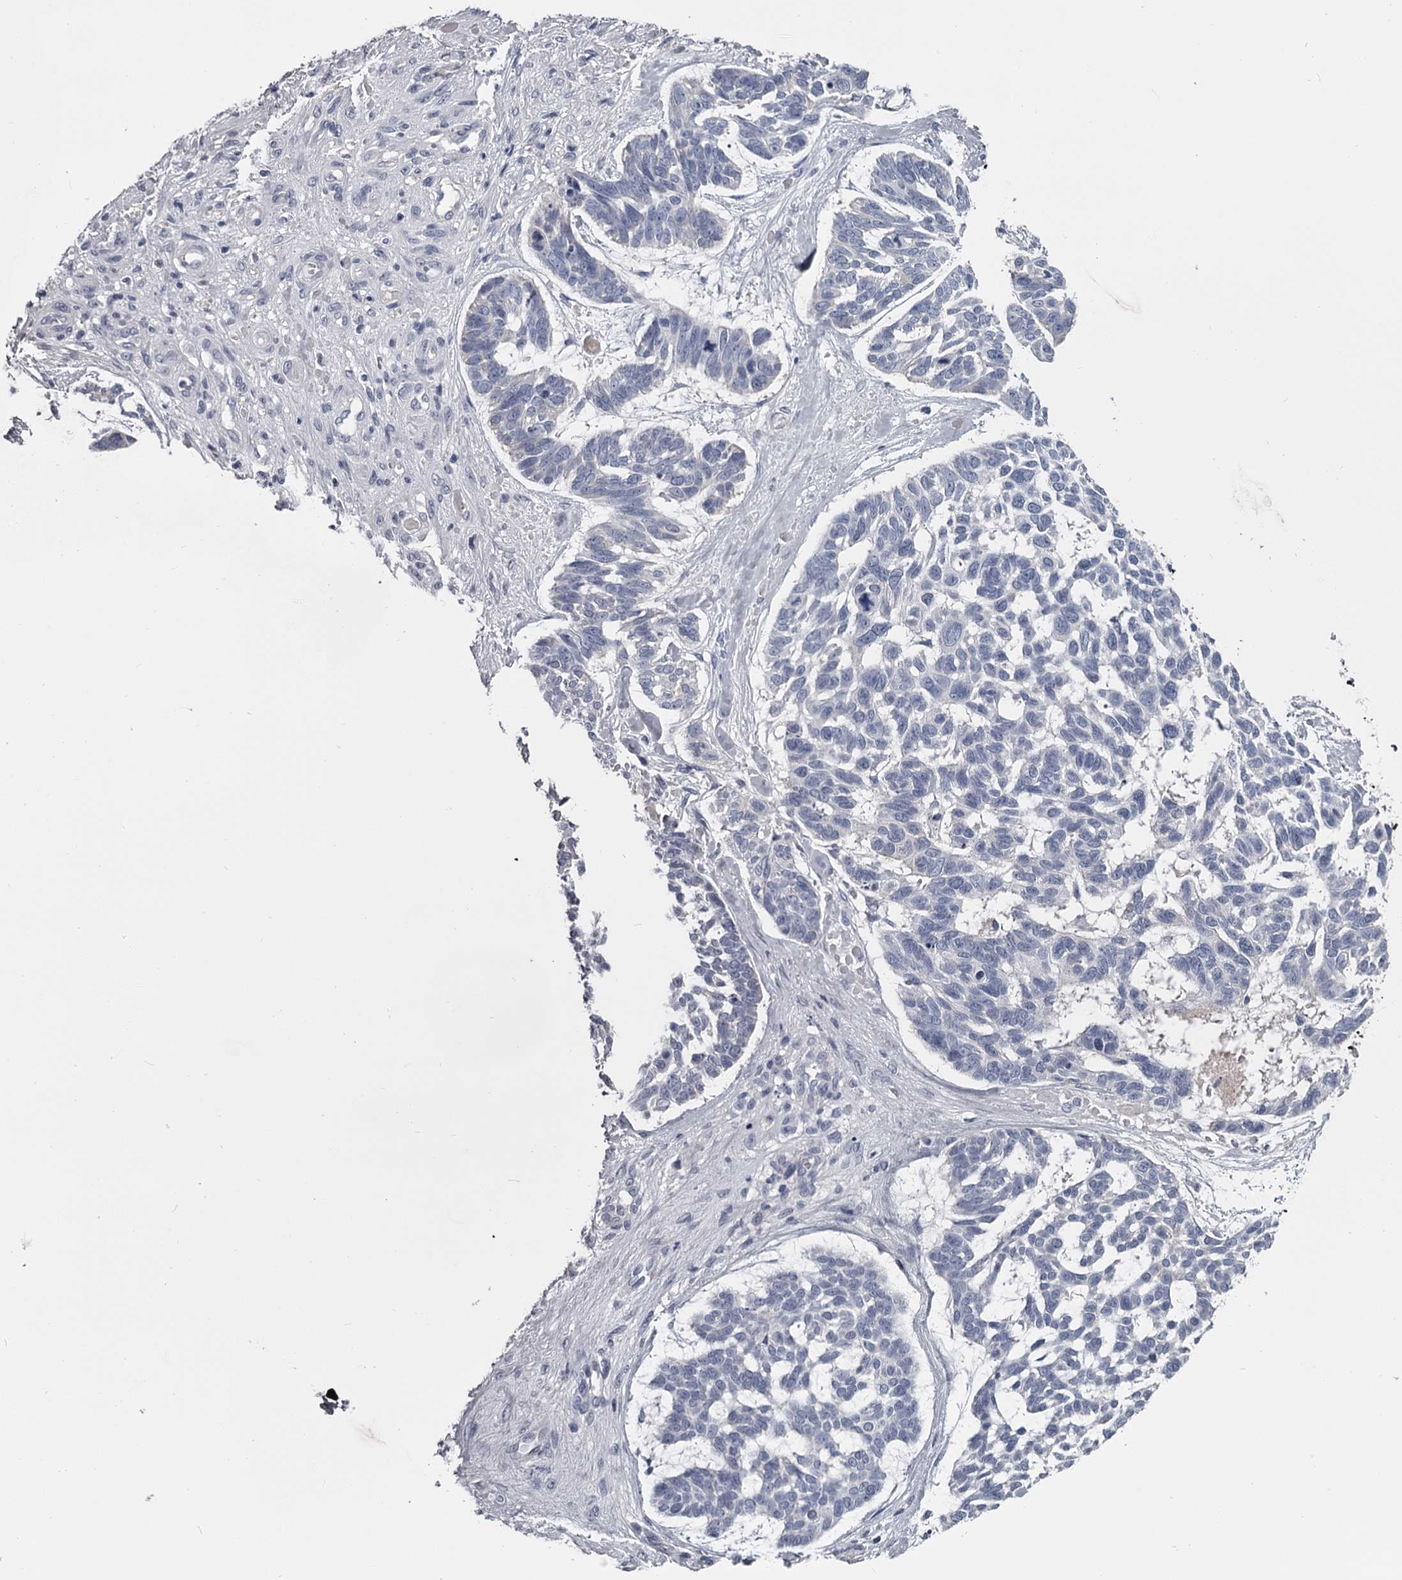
{"staining": {"intensity": "negative", "quantity": "none", "location": "none"}, "tissue": "skin cancer", "cell_type": "Tumor cells", "image_type": "cancer", "snomed": [{"axis": "morphology", "description": "Basal cell carcinoma"}, {"axis": "topography", "description": "Skin"}], "caption": "IHC of basal cell carcinoma (skin) demonstrates no expression in tumor cells.", "gene": "DAO", "patient": {"sex": "male", "age": 88}}